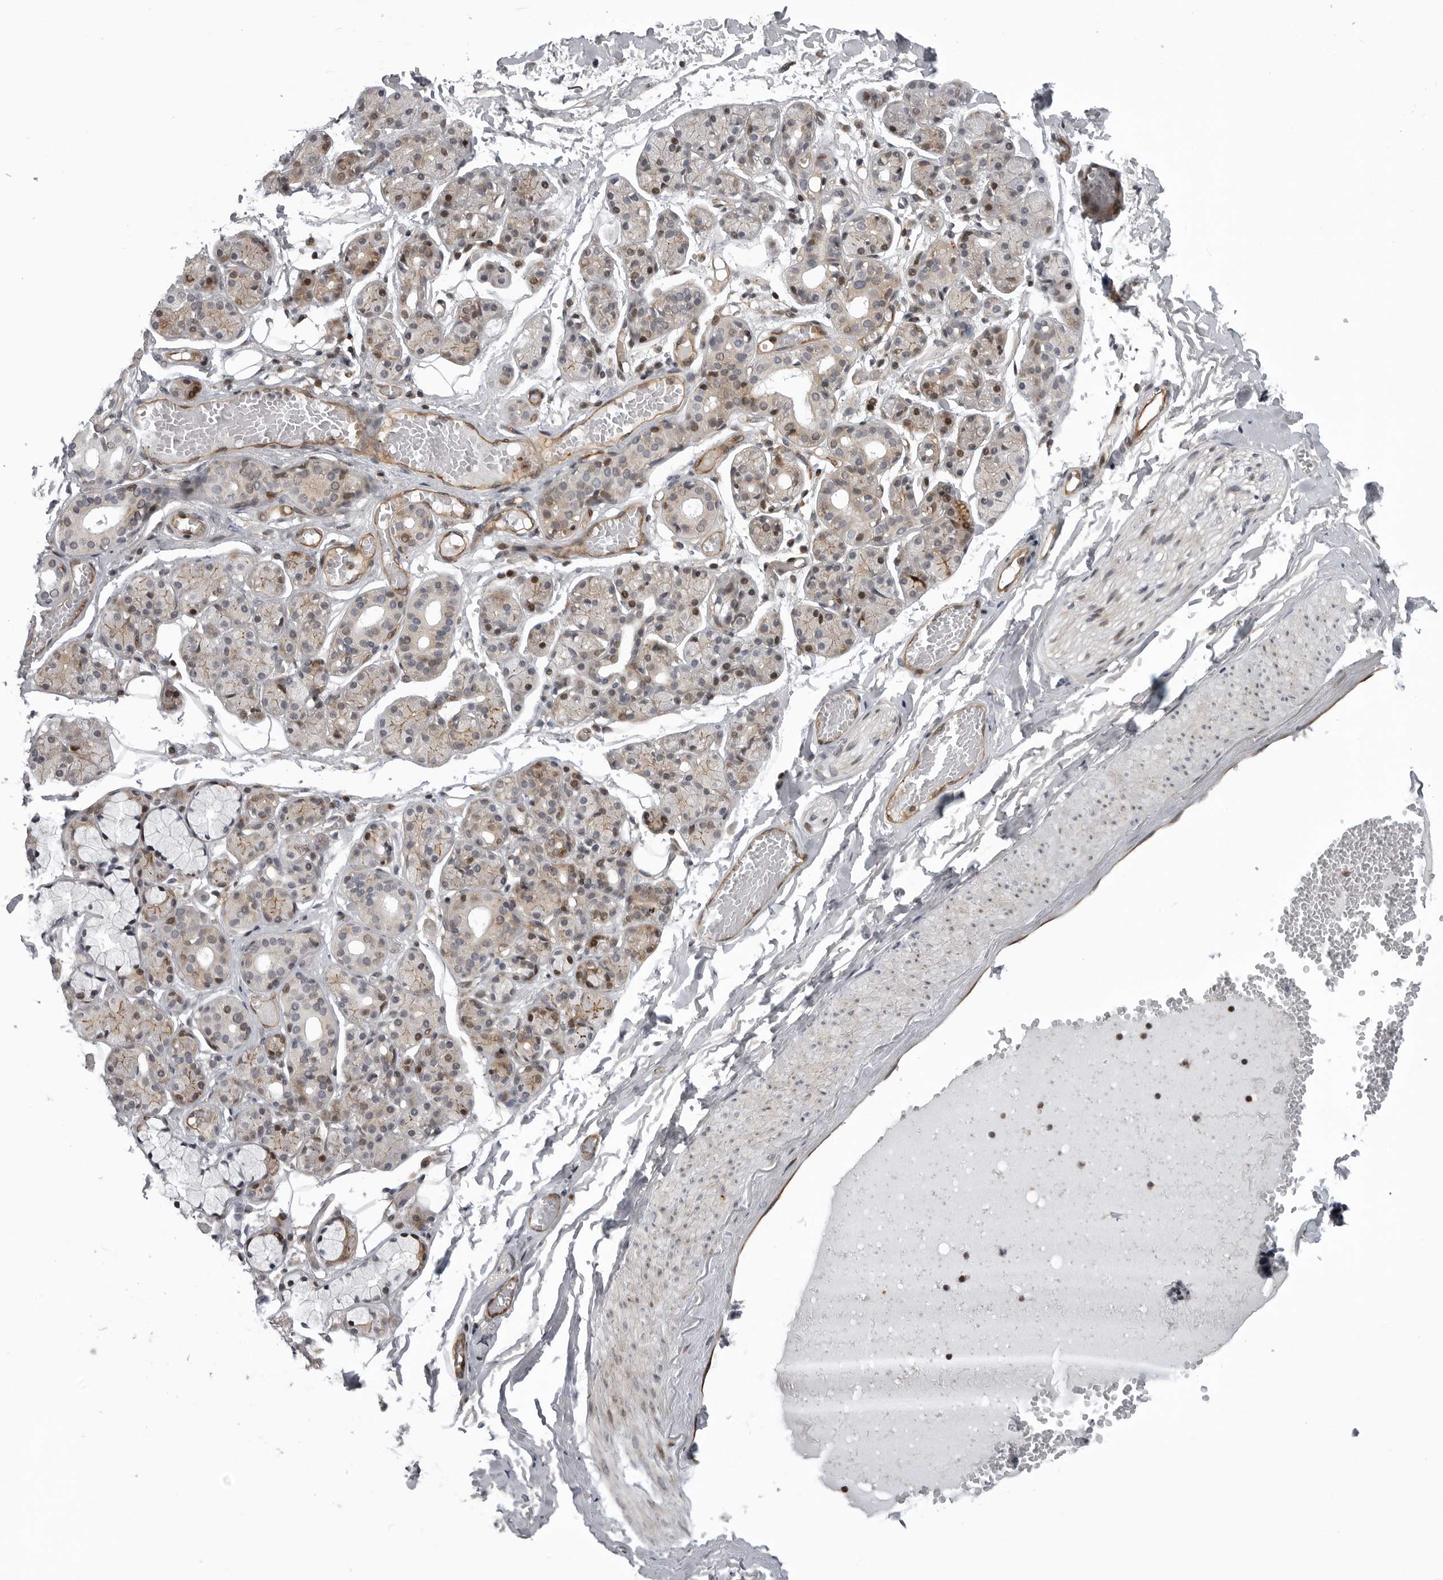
{"staining": {"intensity": "moderate", "quantity": "<25%", "location": "cytoplasmic/membranous,nuclear"}, "tissue": "salivary gland", "cell_type": "Glandular cells", "image_type": "normal", "snomed": [{"axis": "morphology", "description": "Normal tissue, NOS"}, {"axis": "topography", "description": "Salivary gland"}], "caption": "An immunohistochemistry image of benign tissue is shown. Protein staining in brown shows moderate cytoplasmic/membranous,nuclear positivity in salivary gland within glandular cells.", "gene": "ABL1", "patient": {"sex": "male", "age": 63}}